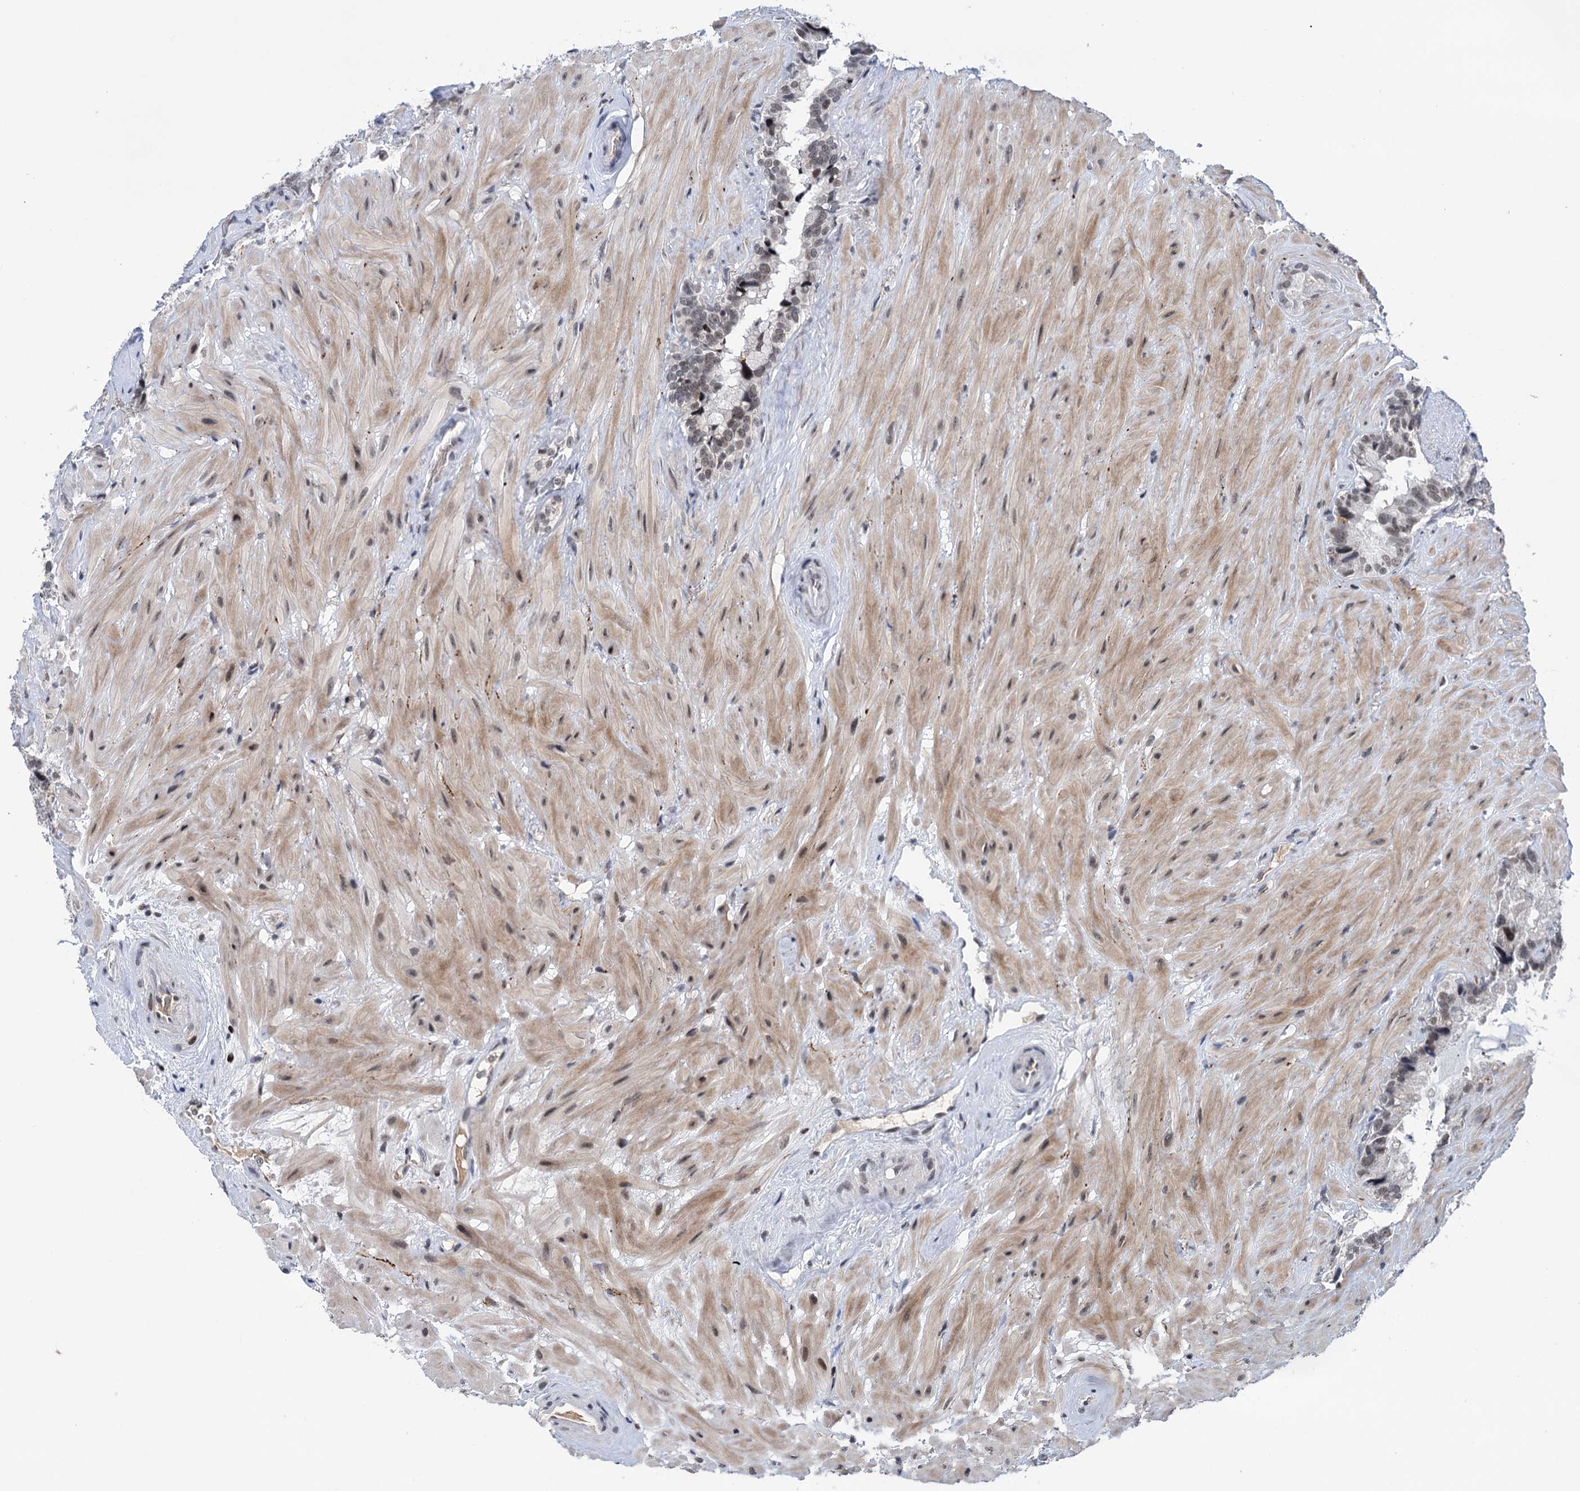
{"staining": {"intensity": "weak", "quantity": "<25%", "location": "nuclear"}, "tissue": "seminal vesicle", "cell_type": "Glandular cells", "image_type": "normal", "snomed": [{"axis": "morphology", "description": "Normal tissue, NOS"}, {"axis": "topography", "description": "Prostate"}, {"axis": "topography", "description": "Seminal veicle"}], "caption": "High power microscopy histopathology image of an IHC image of normal seminal vesicle, revealing no significant expression in glandular cells. (Immunohistochemistry (ihc), brightfield microscopy, high magnification).", "gene": "ZCCHC10", "patient": {"sex": "male", "age": 68}}